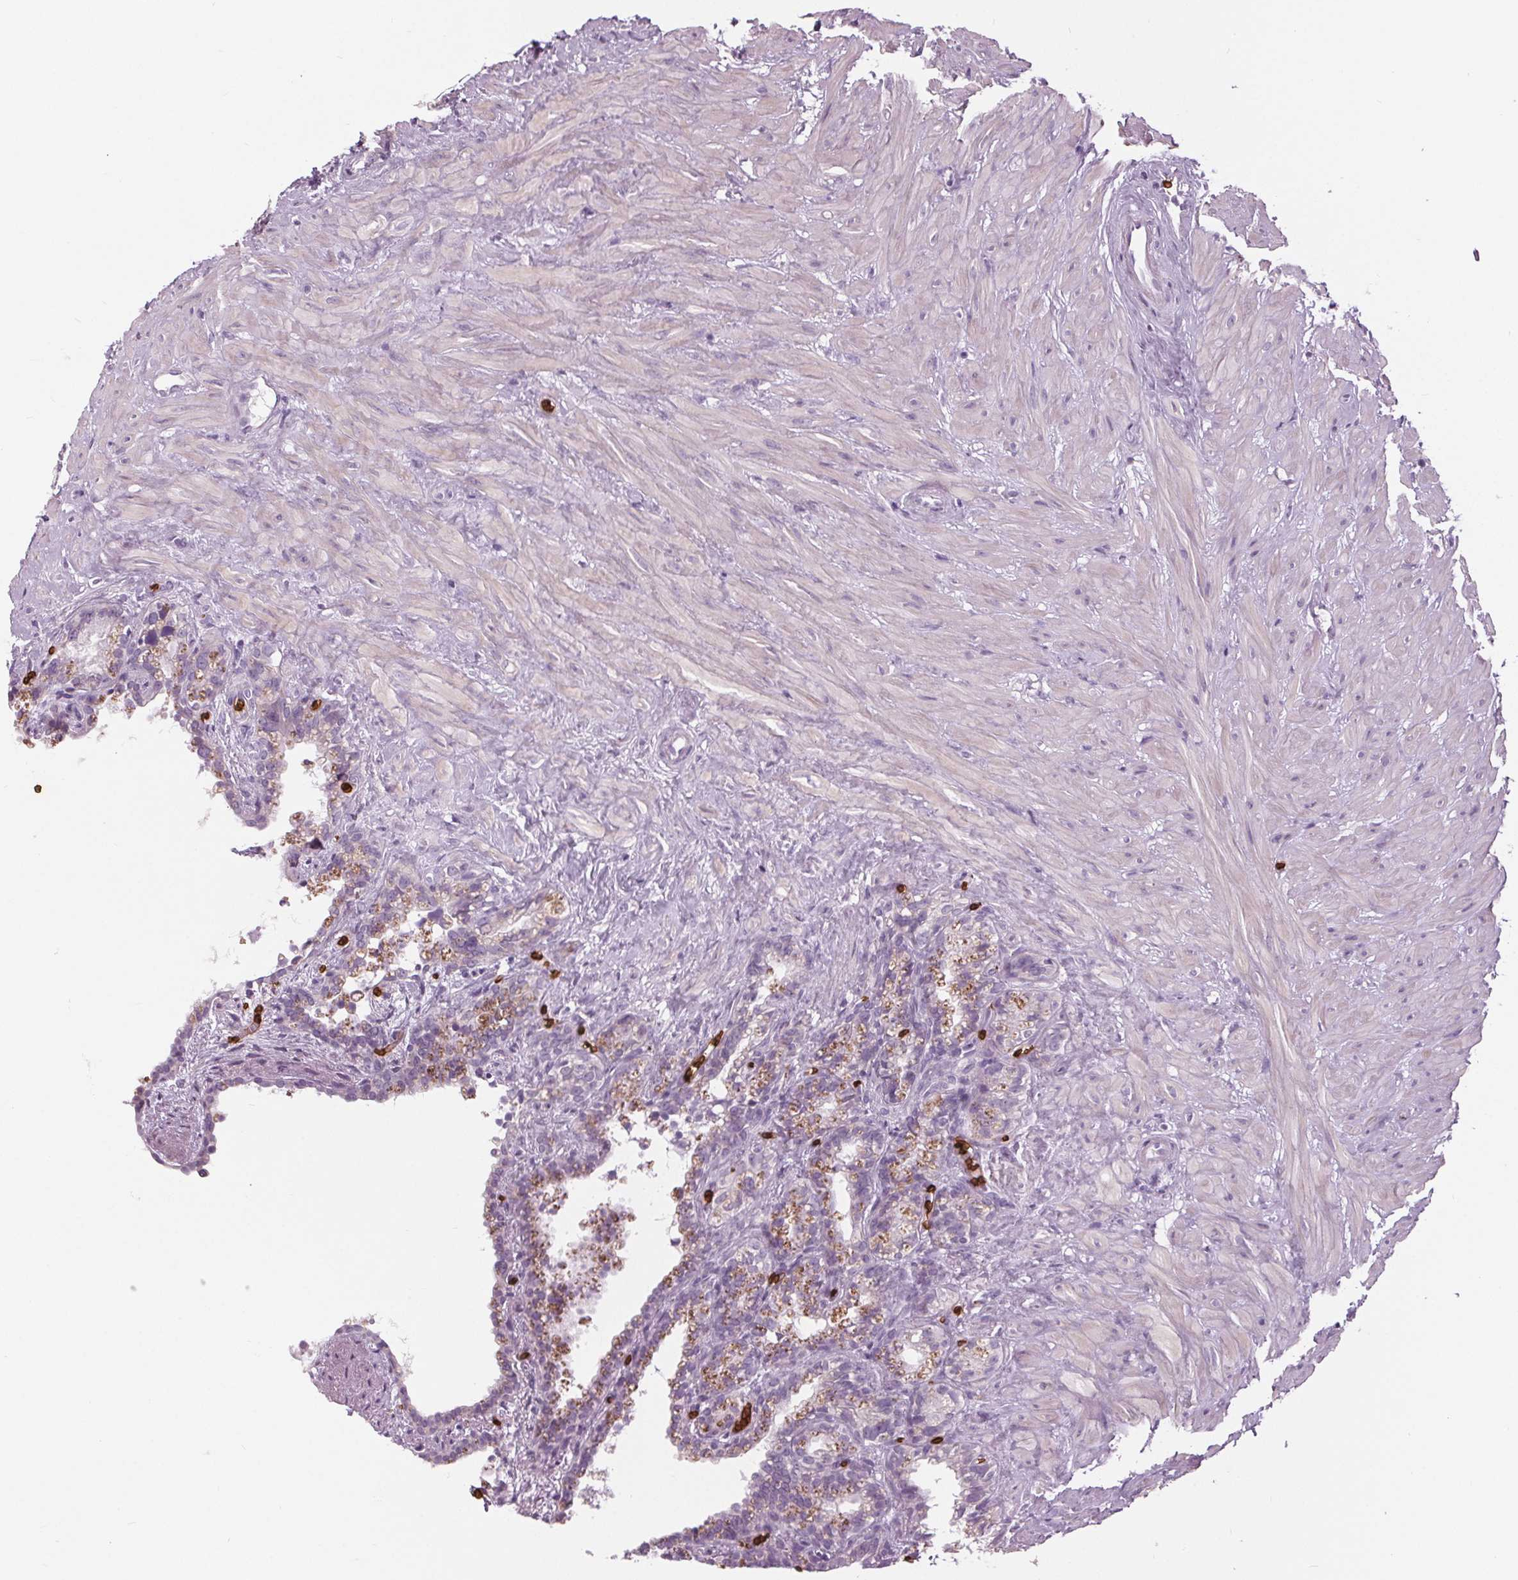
{"staining": {"intensity": "negative", "quantity": "none", "location": "none"}, "tissue": "seminal vesicle", "cell_type": "Glandular cells", "image_type": "normal", "snomed": [{"axis": "morphology", "description": "Normal tissue, NOS"}, {"axis": "morphology", "description": "Urothelial carcinoma, NOS"}, {"axis": "topography", "description": "Urinary bladder"}, {"axis": "topography", "description": "Seminal veicle"}], "caption": "The photomicrograph displays no significant positivity in glandular cells of seminal vesicle.", "gene": "SLC4A1", "patient": {"sex": "male", "age": 76}}